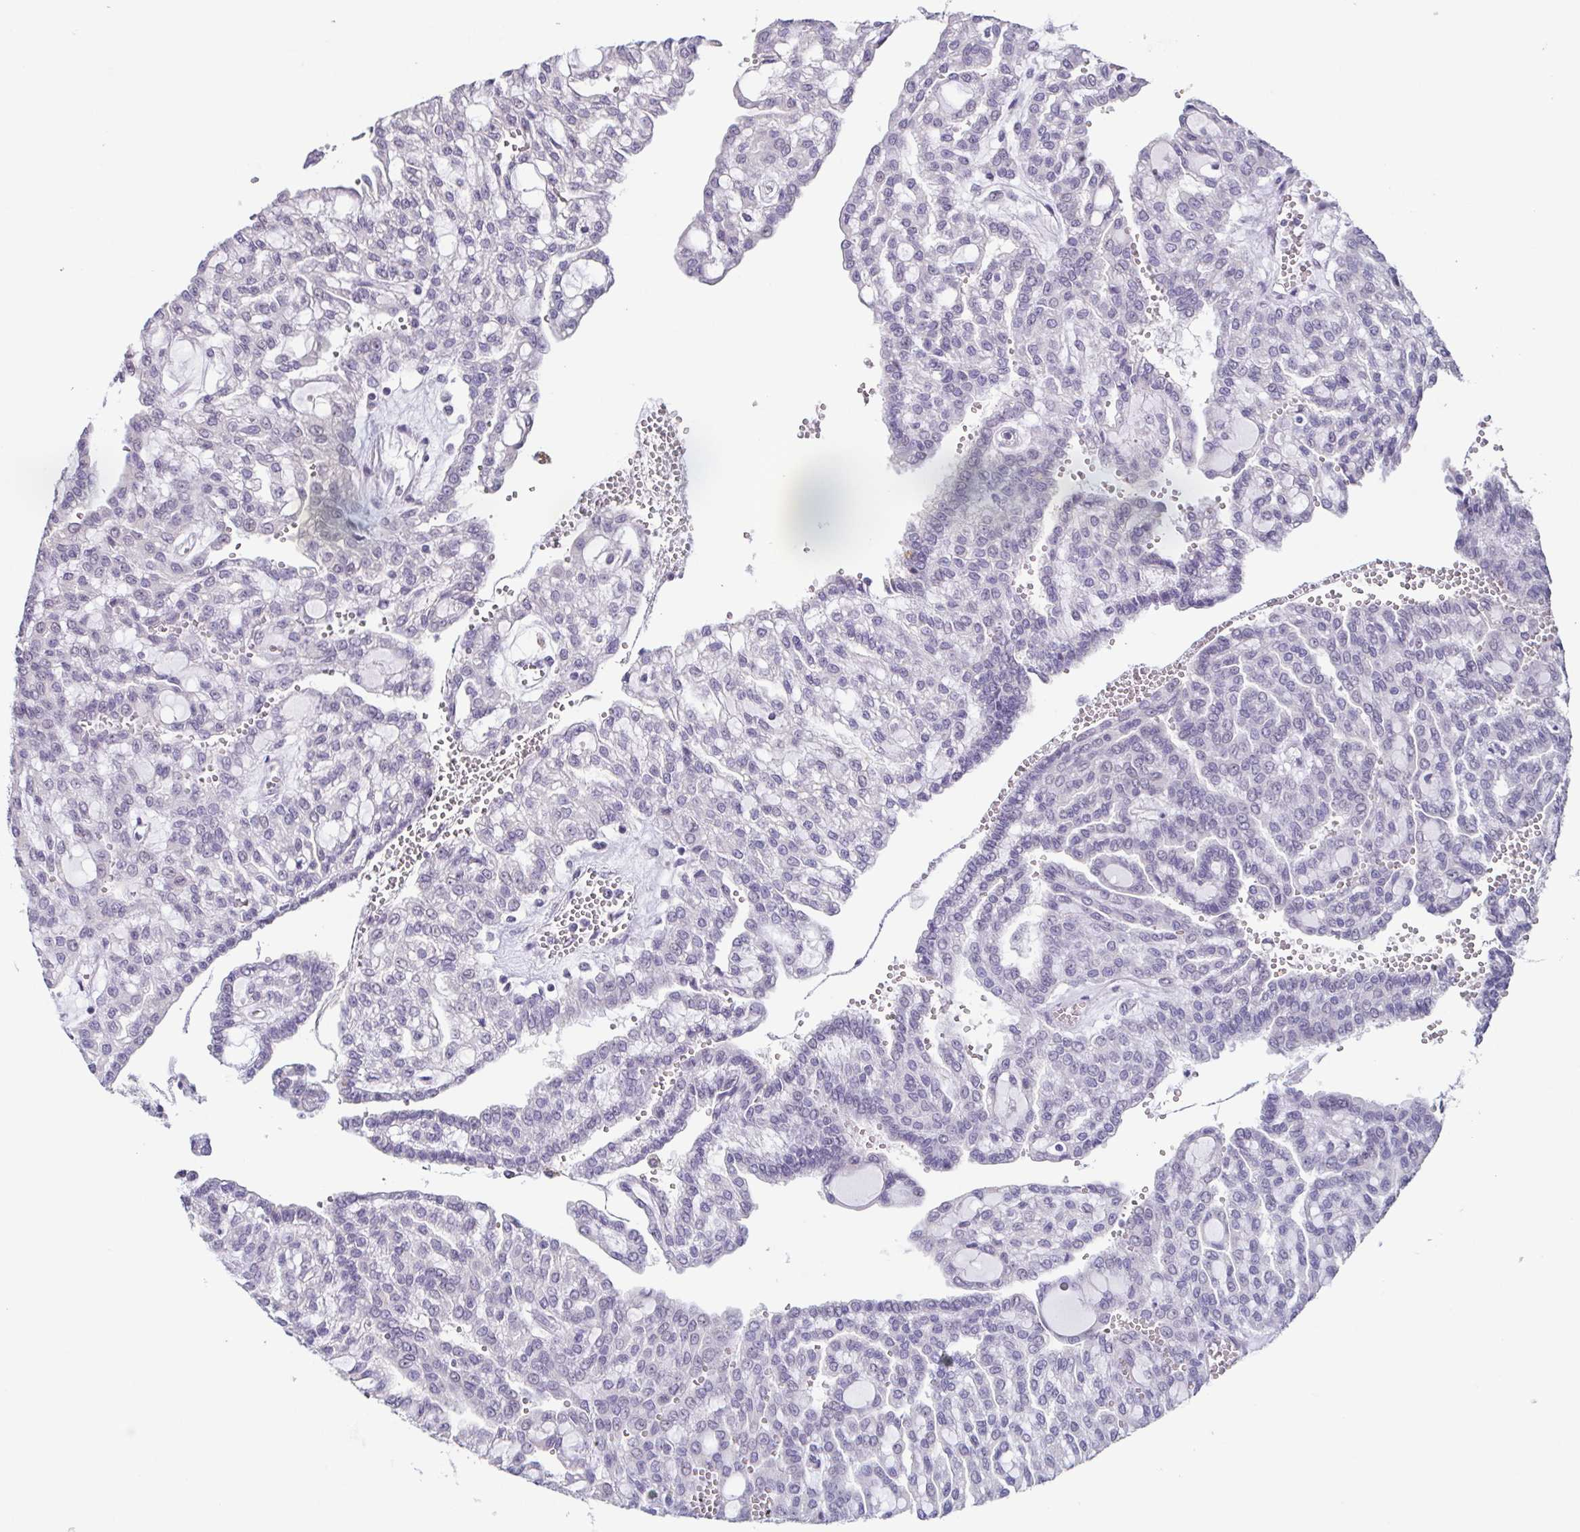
{"staining": {"intensity": "negative", "quantity": "none", "location": "none"}, "tissue": "renal cancer", "cell_type": "Tumor cells", "image_type": "cancer", "snomed": [{"axis": "morphology", "description": "Adenocarcinoma, NOS"}, {"axis": "topography", "description": "Kidney"}], "caption": "Tumor cells are negative for brown protein staining in renal adenocarcinoma. Nuclei are stained in blue.", "gene": "GHRL", "patient": {"sex": "male", "age": 63}}